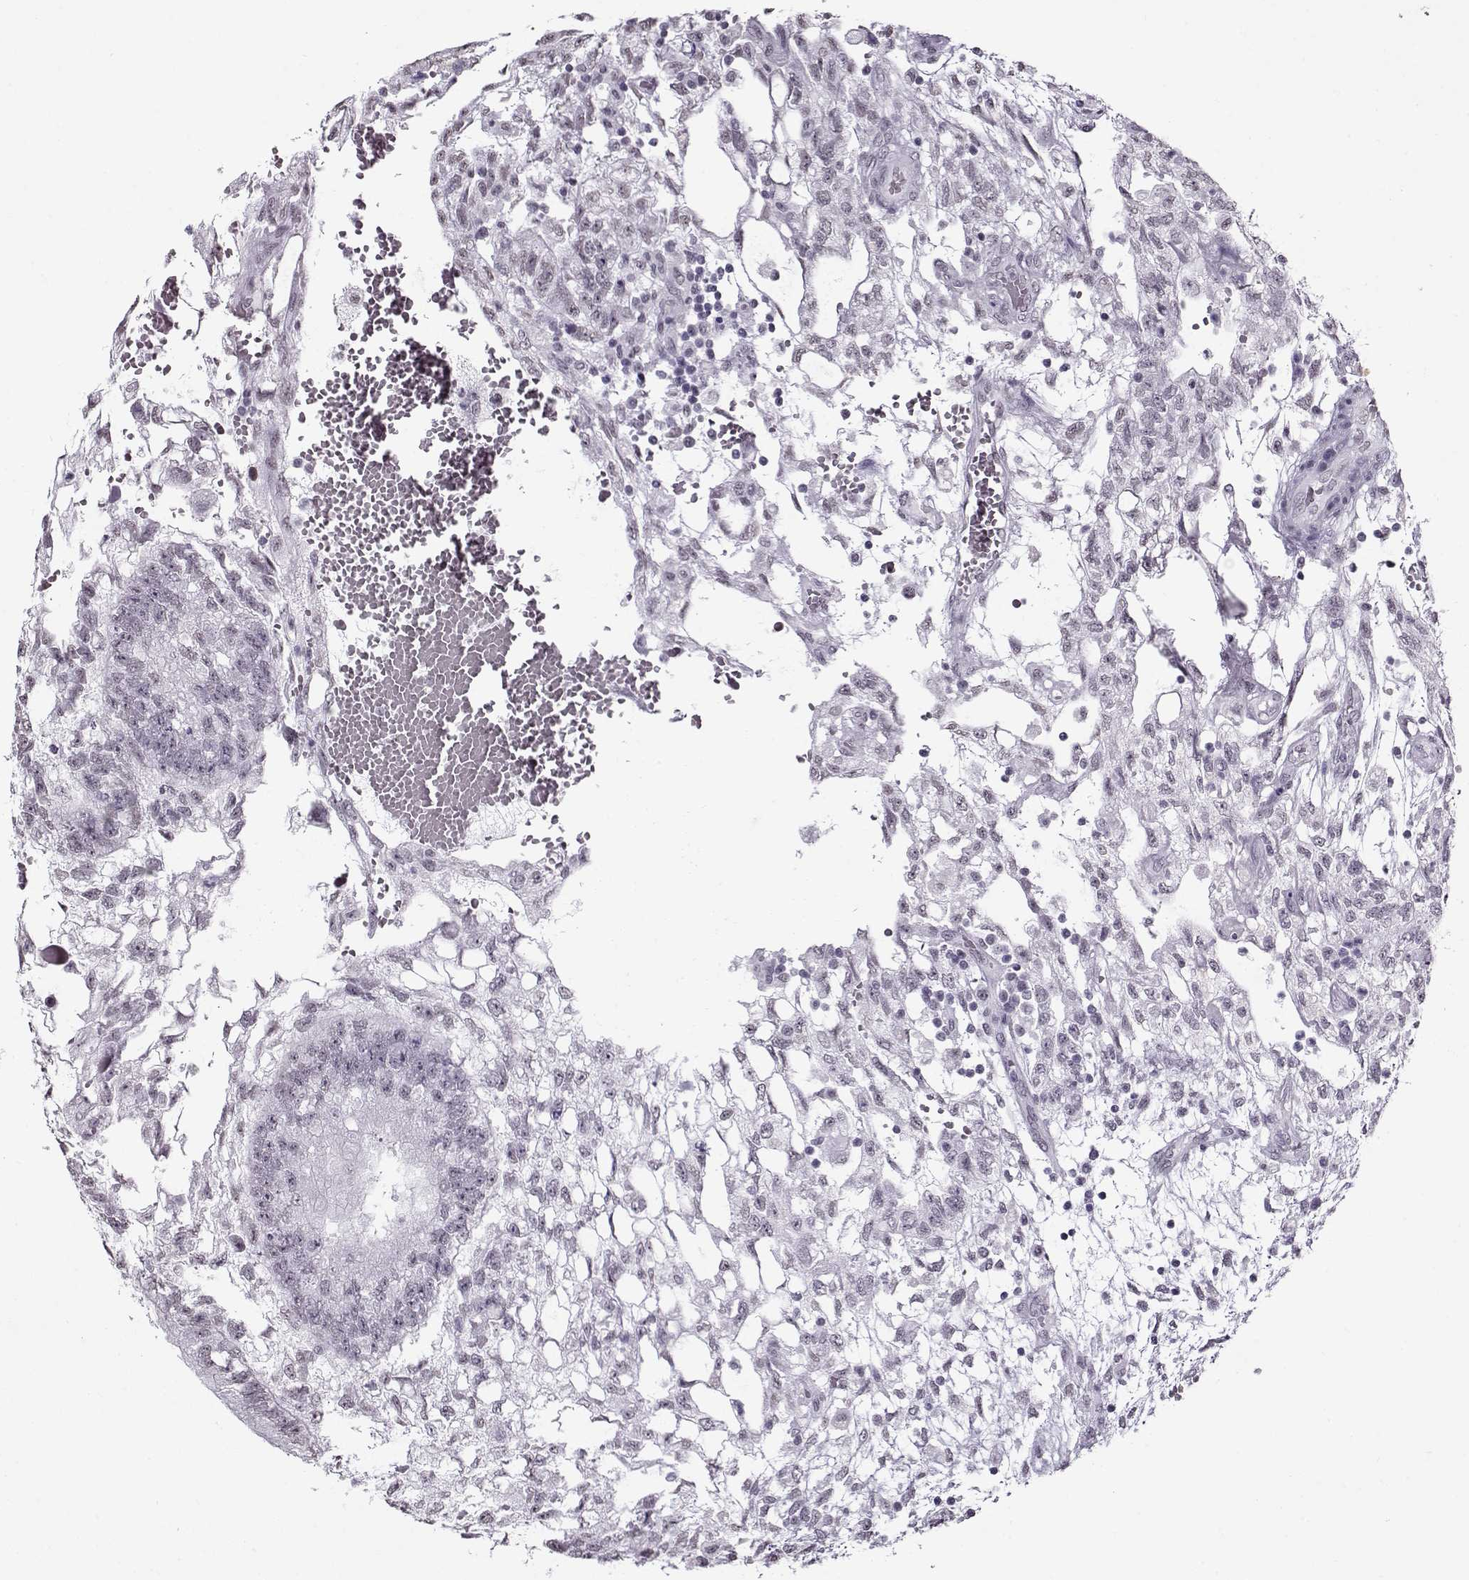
{"staining": {"intensity": "negative", "quantity": "none", "location": "none"}, "tissue": "testis cancer", "cell_type": "Tumor cells", "image_type": "cancer", "snomed": [{"axis": "morphology", "description": "Carcinoma, Embryonal, NOS"}, {"axis": "topography", "description": "Testis"}], "caption": "A micrograph of embryonal carcinoma (testis) stained for a protein exhibits no brown staining in tumor cells.", "gene": "PRMT8", "patient": {"sex": "male", "age": 32}}